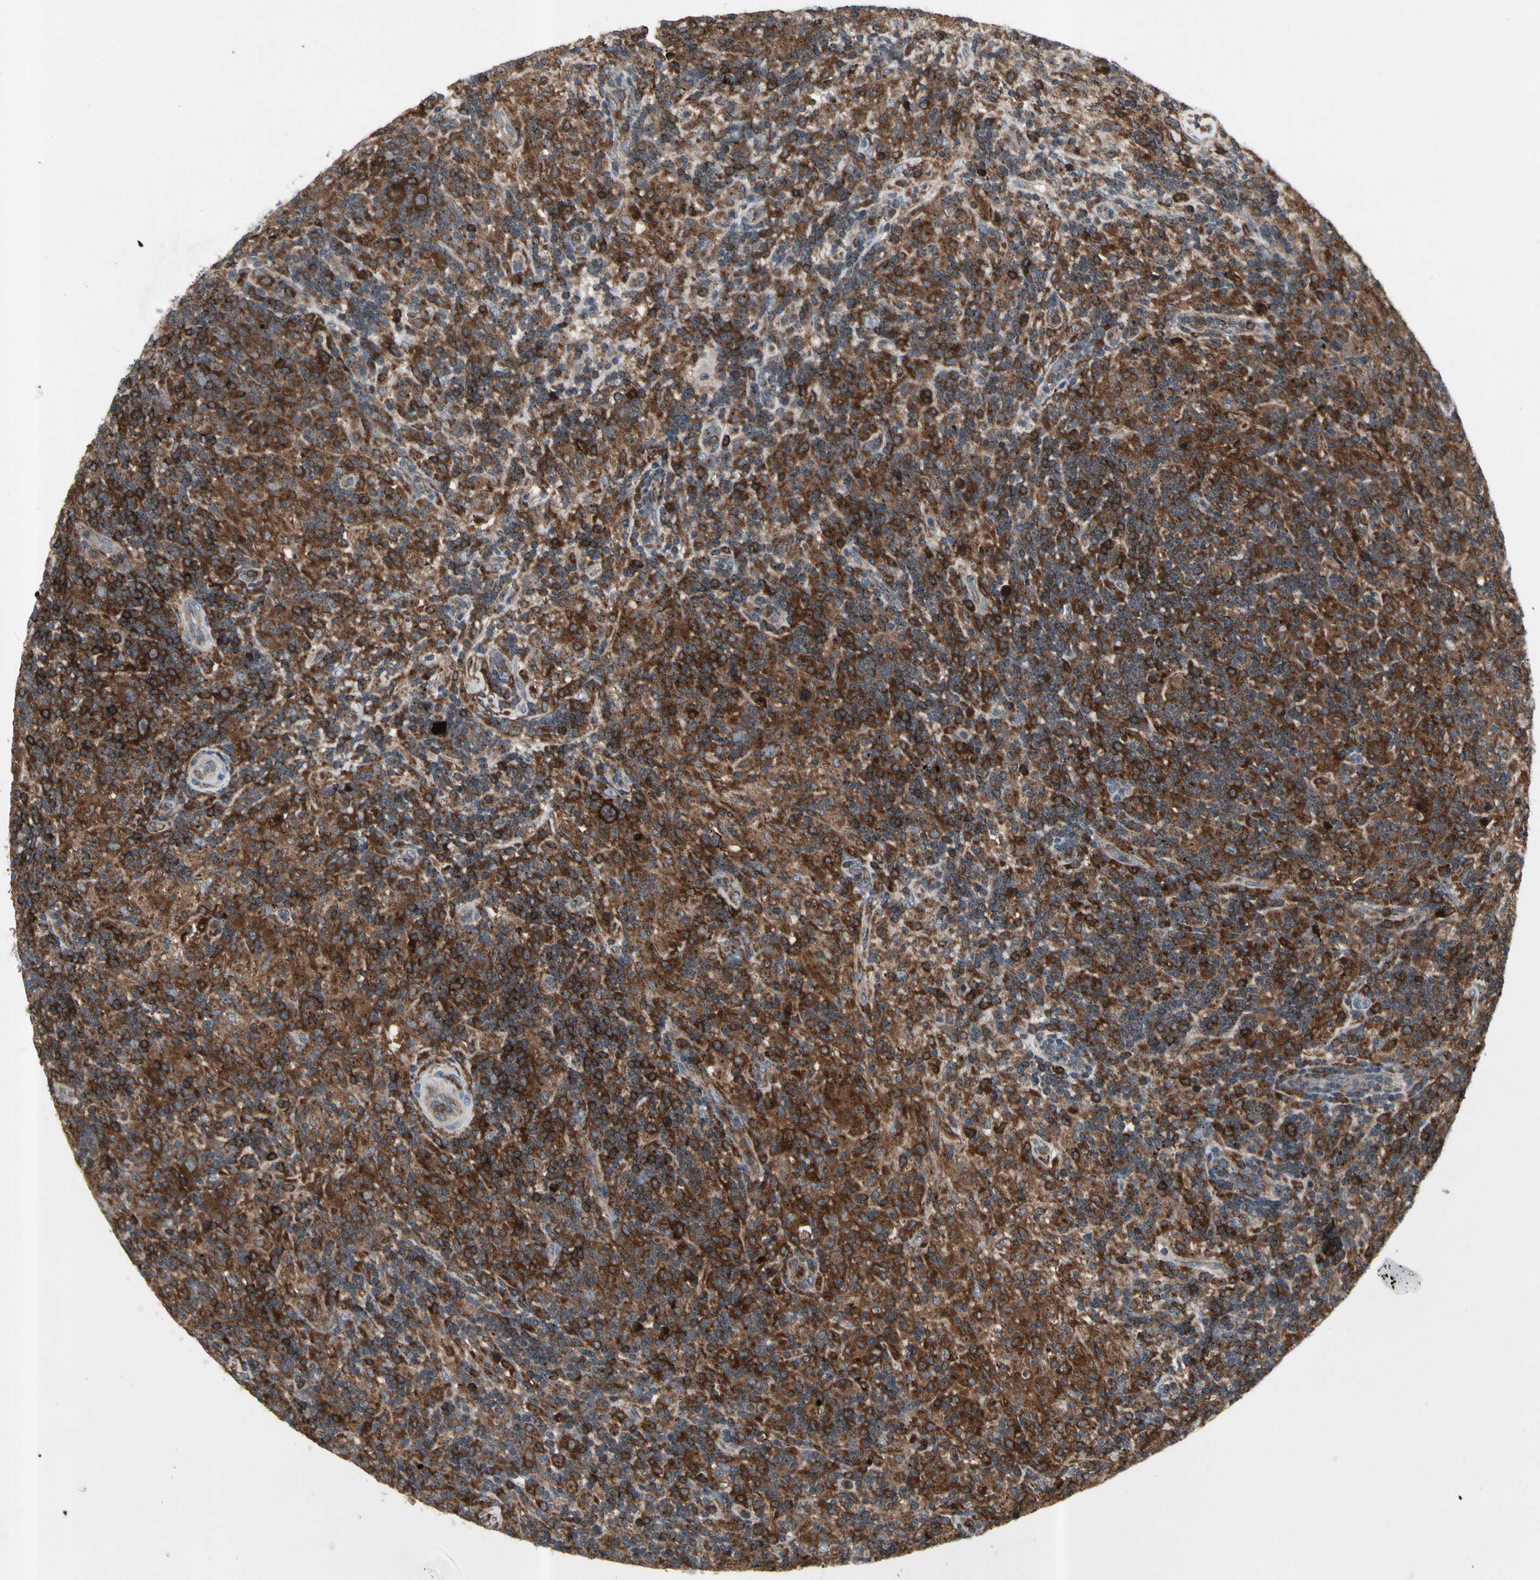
{"staining": {"intensity": "weak", "quantity": "25%-75%", "location": "cytoplasmic/membranous"}, "tissue": "lymphoma", "cell_type": "Tumor cells", "image_type": "cancer", "snomed": [{"axis": "morphology", "description": "Hodgkin's disease, NOS"}, {"axis": "topography", "description": "Lymph node"}], "caption": "DAB (3,3'-diaminobenzidine) immunohistochemical staining of human Hodgkin's disease reveals weak cytoplasmic/membranous protein expression in approximately 25%-75% of tumor cells.", "gene": "NMI", "patient": {"sex": "male", "age": 70}}